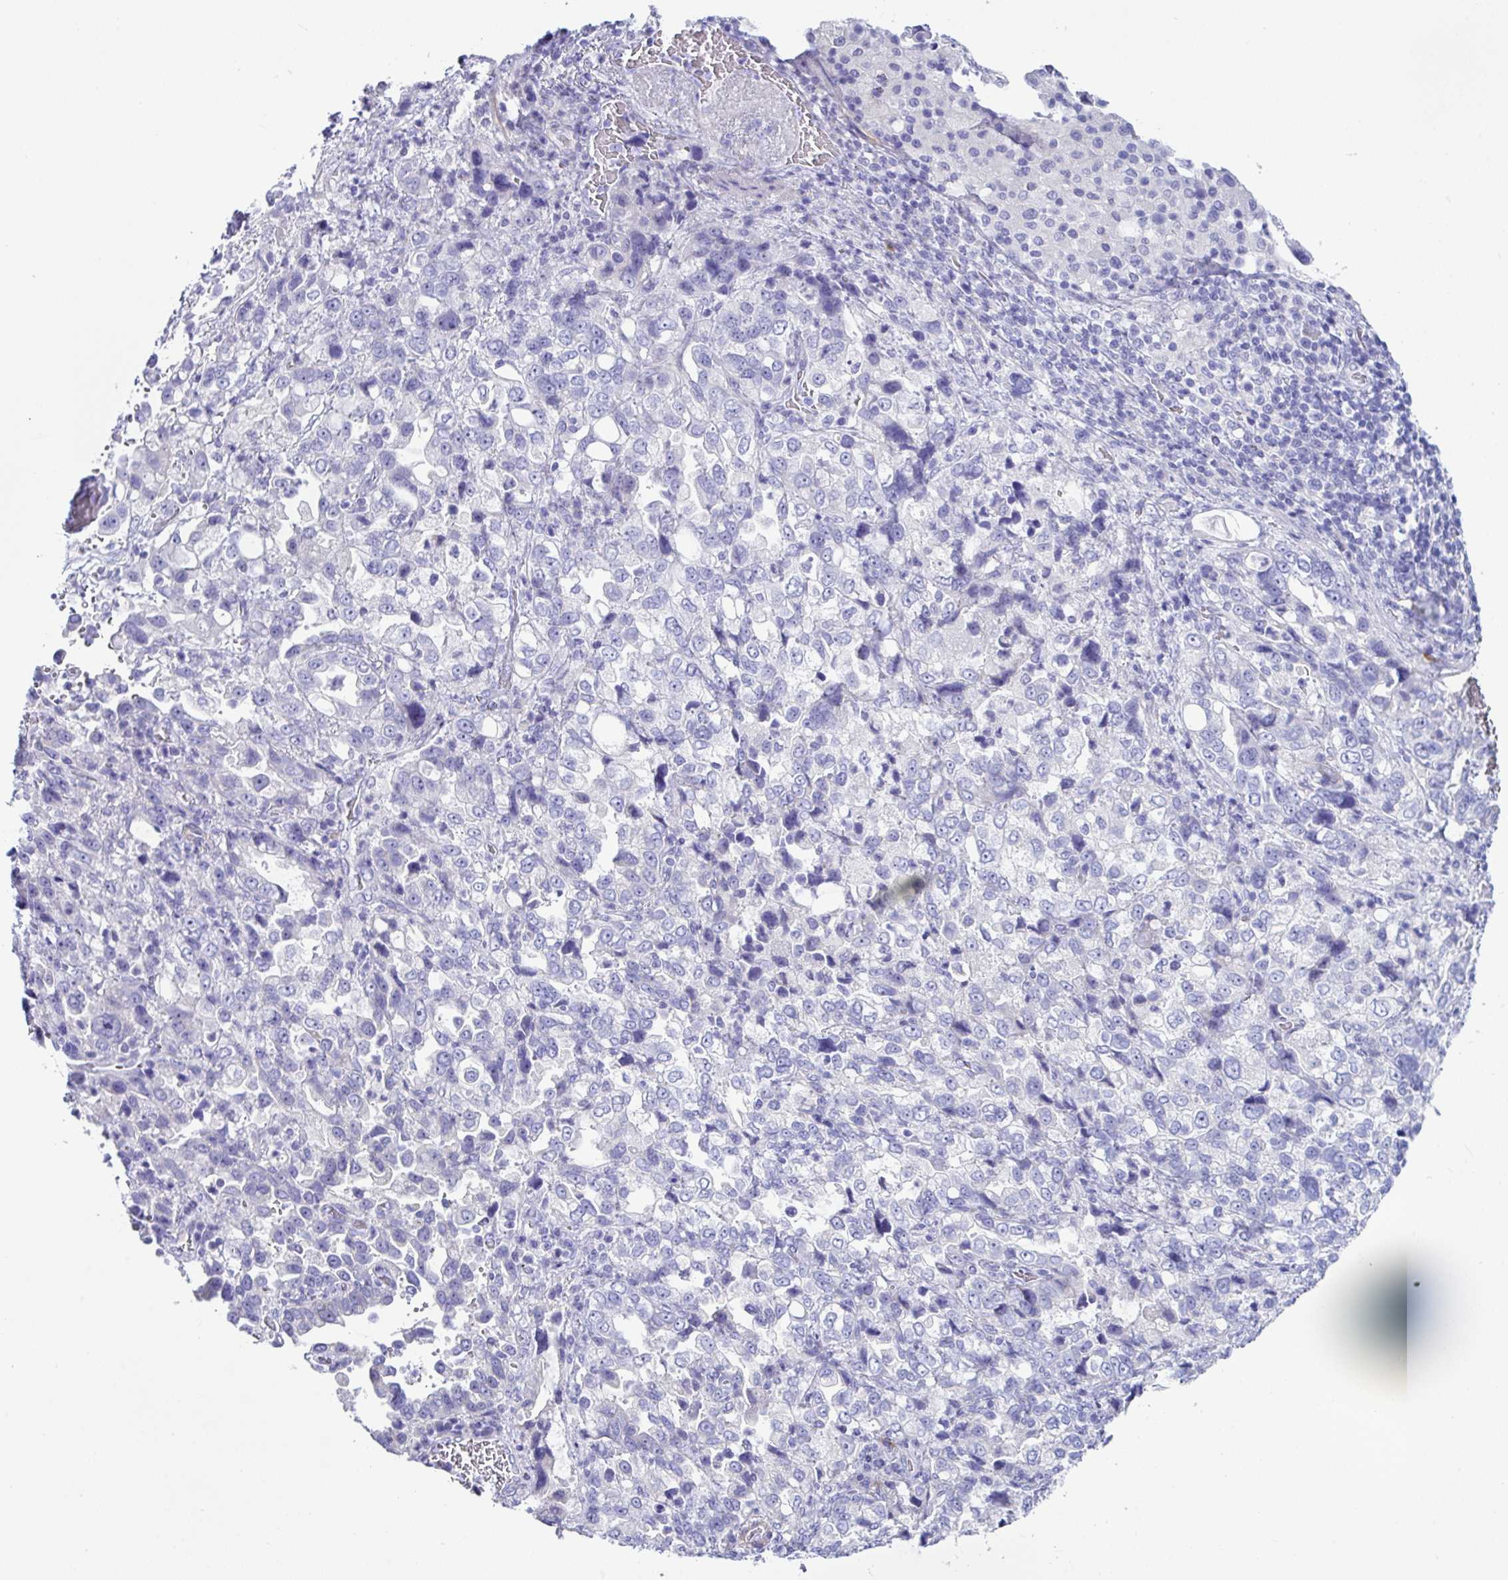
{"staining": {"intensity": "negative", "quantity": "none", "location": "none"}, "tissue": "stomach cancer", "cell_type": "Tumor cells", "image_type": "cancer", "snomed": [{"axis": "morphology", "description": "Adenocarcinoma, NOS"}, {"axis": "topography", "description": "Stomach, upper"}], "caption": "The micrograph demonstrates no staining of tumor cells in adenocarcinoma (stomach).", "gene": "MED11", "patient": {"sex": "female", "age": 81}}